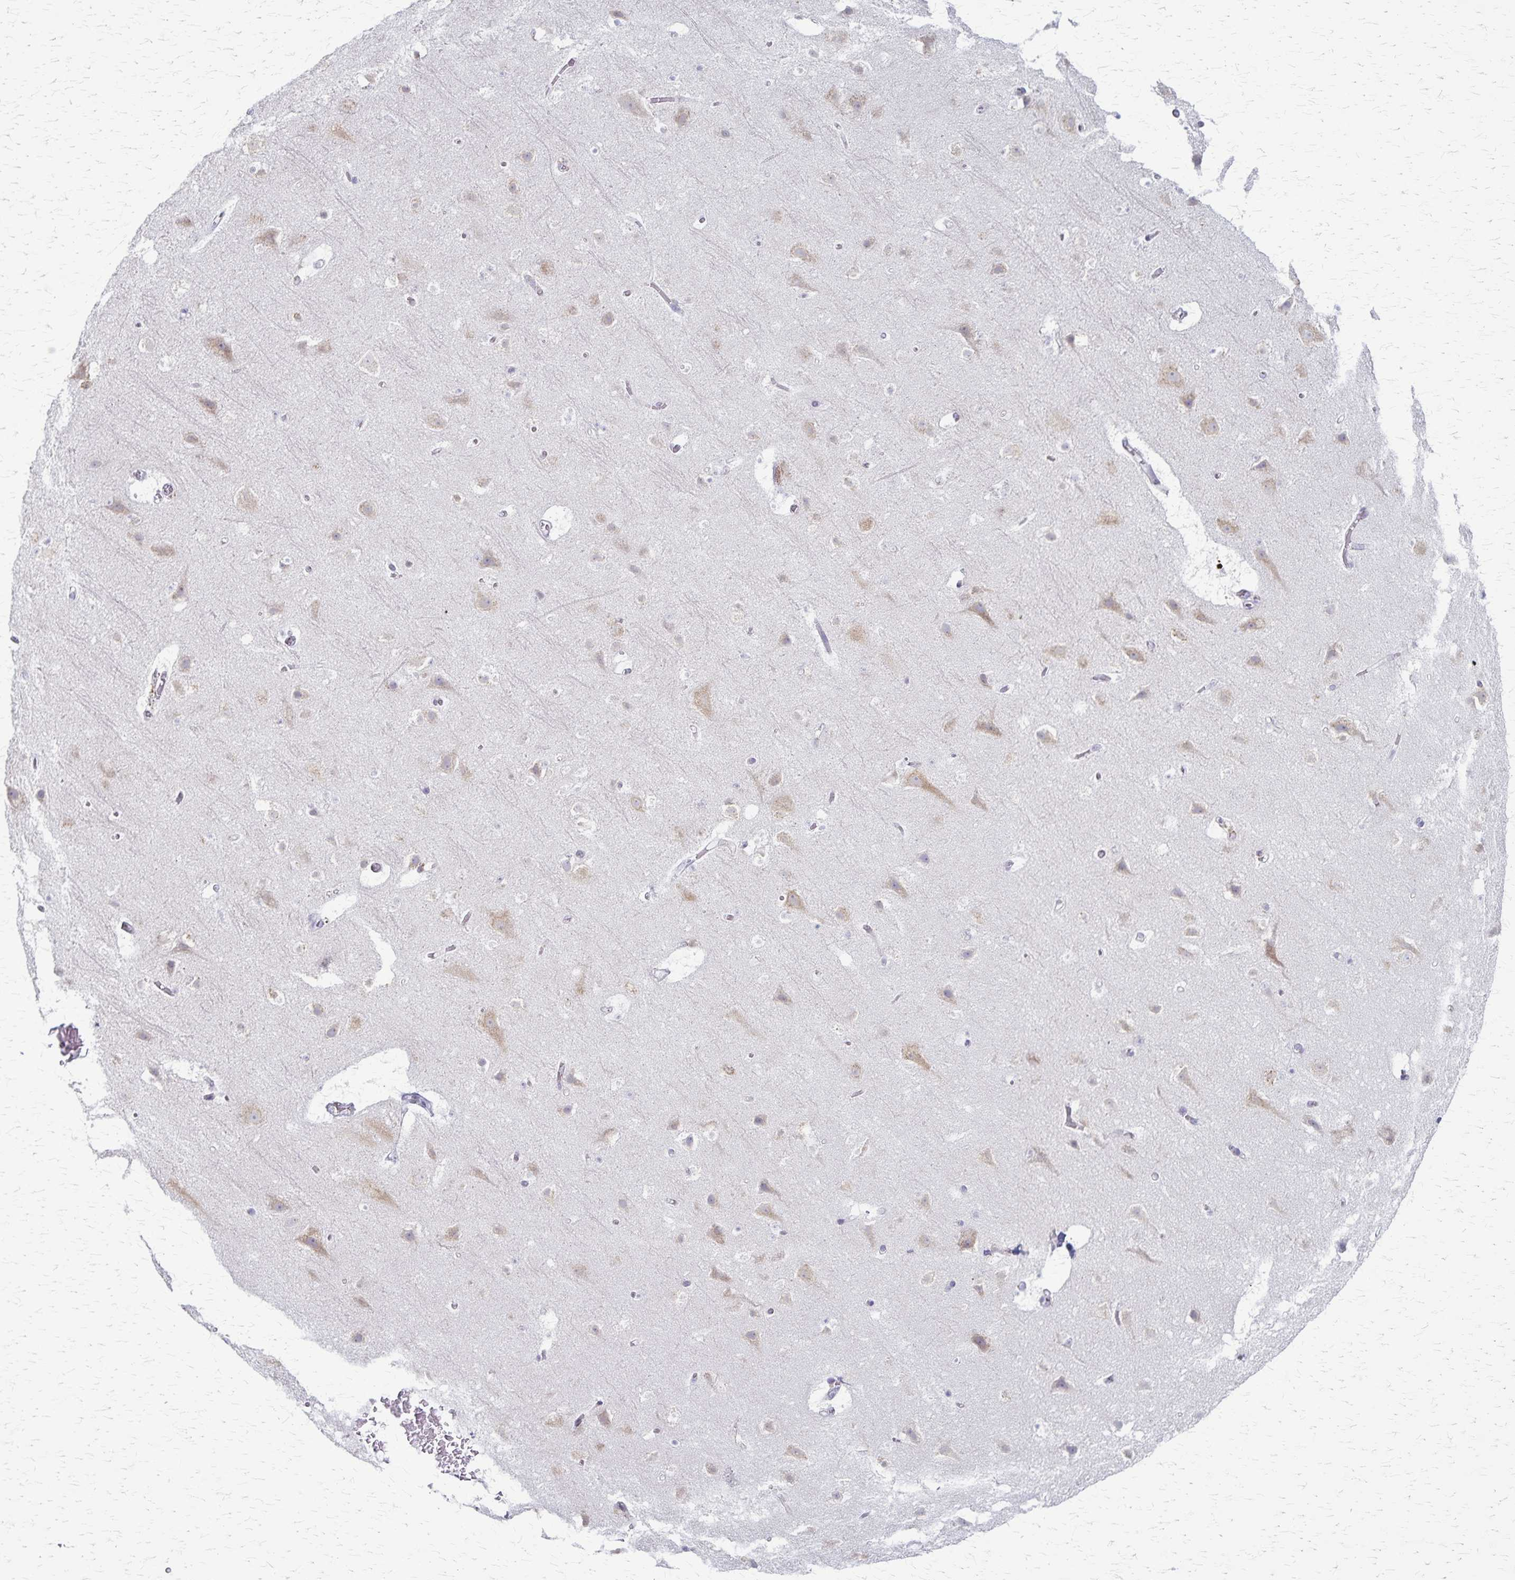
{"staining": {"intensity": "weak", "quantity": "25%-75%", "location": "cytoplasmic/membranous"}, "tissue": "cerebral cortex", "cell_type": "Endothelial cells", "image_type": "normal", "snomed": [{"axis": "morphology", "description": "Normal tissue, NOS"}, {"axis": "topography", "description": "Cerebral cortex"}], "caption": "IHC image of normal human cerebral cortex stained for a protein (brown), which demonstrates low levels of weak cytoplasmic/membranous expression in about 25%-75% of endothelial cells.", "gene": "MCFD2", "patient": {"sex": "female", "age": 42}}